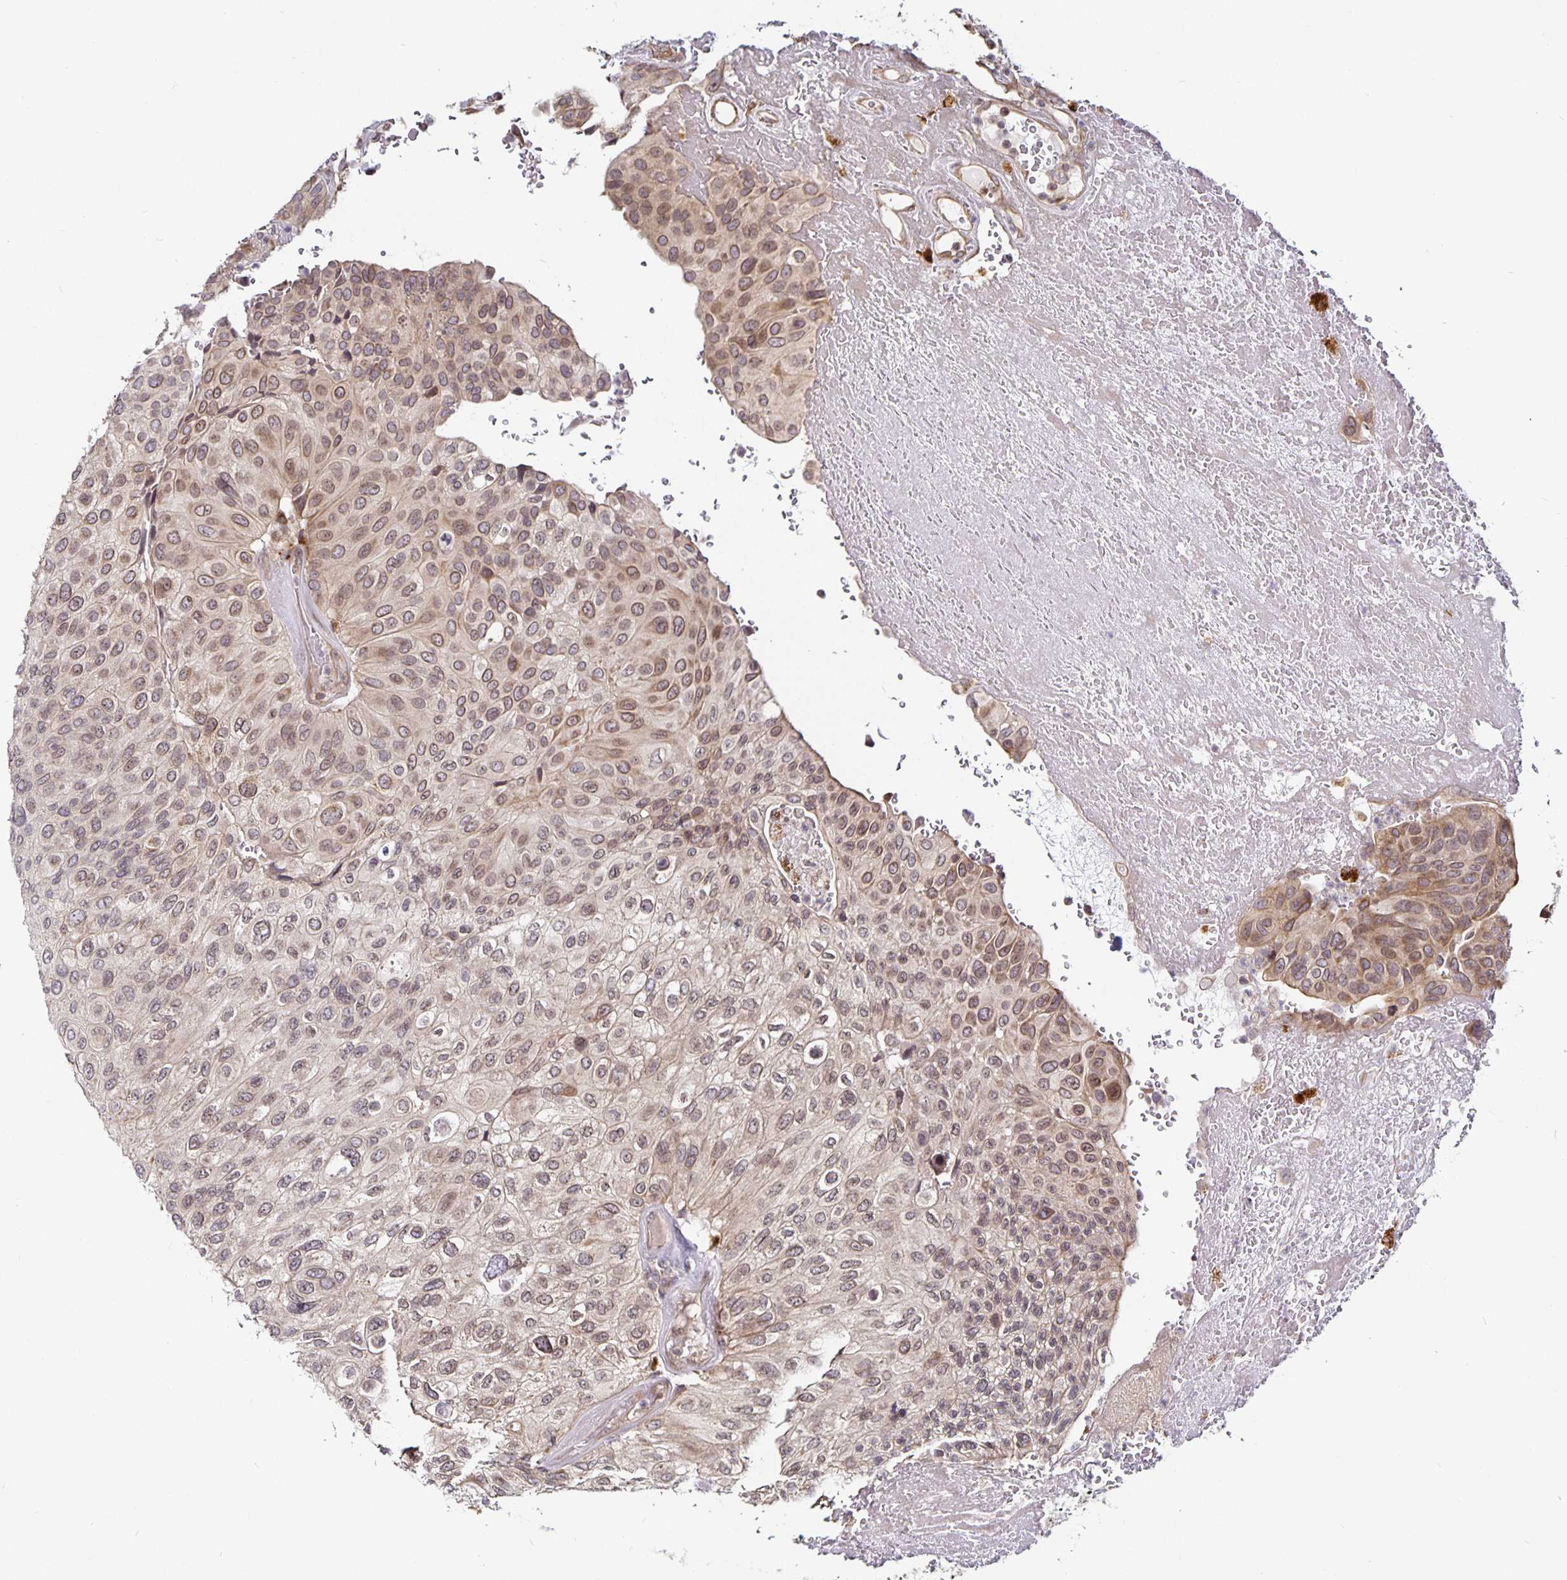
{"staining": {"intensity": "weak", "quantity": "25%-75%", "location": "cytoplasmic/membranous,nuclear"}, "tissue": "urothelial cancer", "cell_type": "Tumor cells", "image_type": "cancer", "snomed": [{"axis": "morphology", "description": "Urothelial carcinoma, High grade"}, {"axis": "topography", "description": "Urinary bladder"}], "caption": "Immunohistochemical staining of high-grade urothelial carcinoma exhibits low levels of weak cytoplasmic/membranous and nuclear protein expression in about 25%-75% of tumor cells. The staining was performed using DAB (3,3'-diaminobenzidine) to visualize the protein expression in brown, while the nuclei were stained in blue with hematoxylin (Magnification: 20x).", "gene": "CYP27A1", "patient": {"sex": "male", "age": 66}}